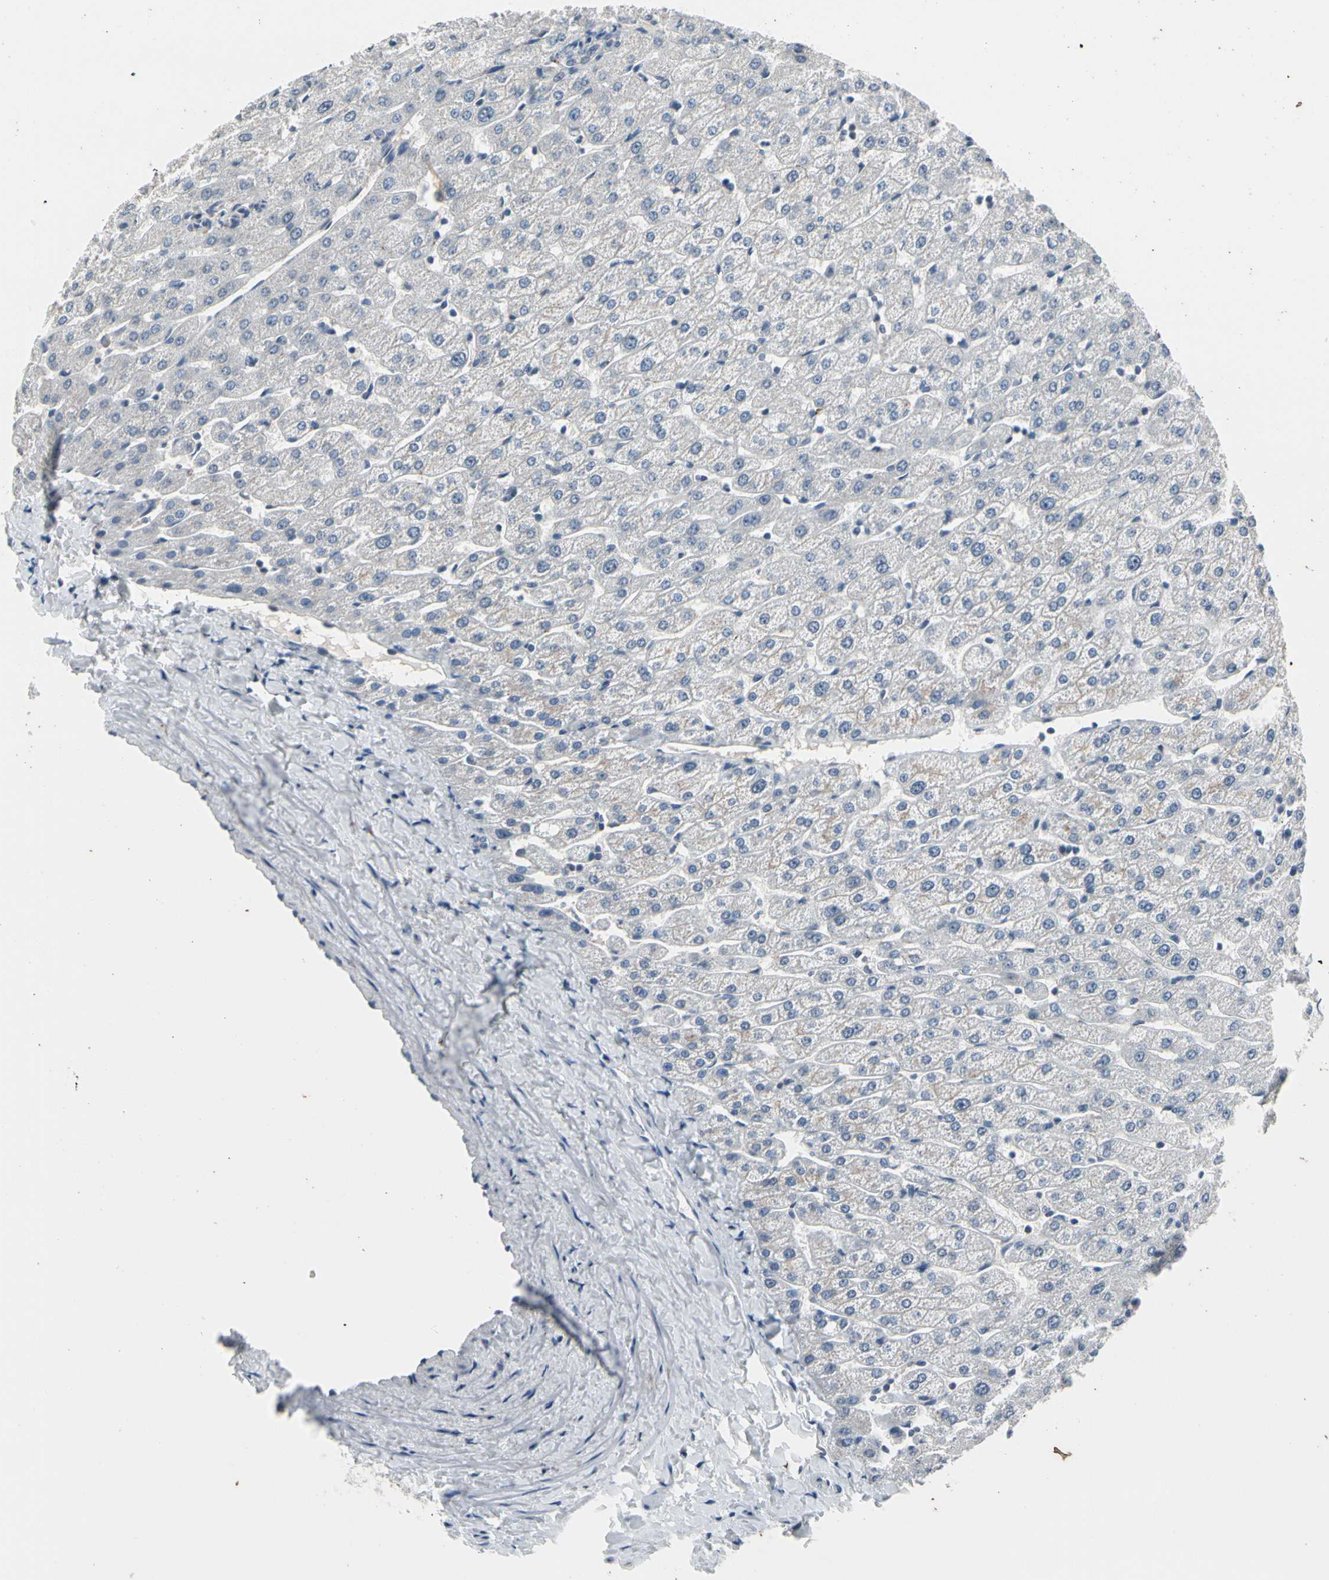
{"staining": {"intensity": "negative", "quantity": "none", "location": "none"}, "tissue": "liver", "cell_type": "Cholangiocytes", "image_type": "normal", "snomed": [{"axis": "morphology", "description": "Normal tissue, NOS"}, {"axis": "morphology", "description": "Fibrosis, NOS"}, {"axis": "topography", "description": "Liver"}], "caption": "A high-resolution photomicrograph shows immunohistochemistry (IHC) staining of unremarkable liver, which displays no significant positivity in cholangiocytes. (DAB immunohistochemistry (IHC), high magnification).", "gene": "SV2A", "patient": {"sex": "female", "age": 29}}